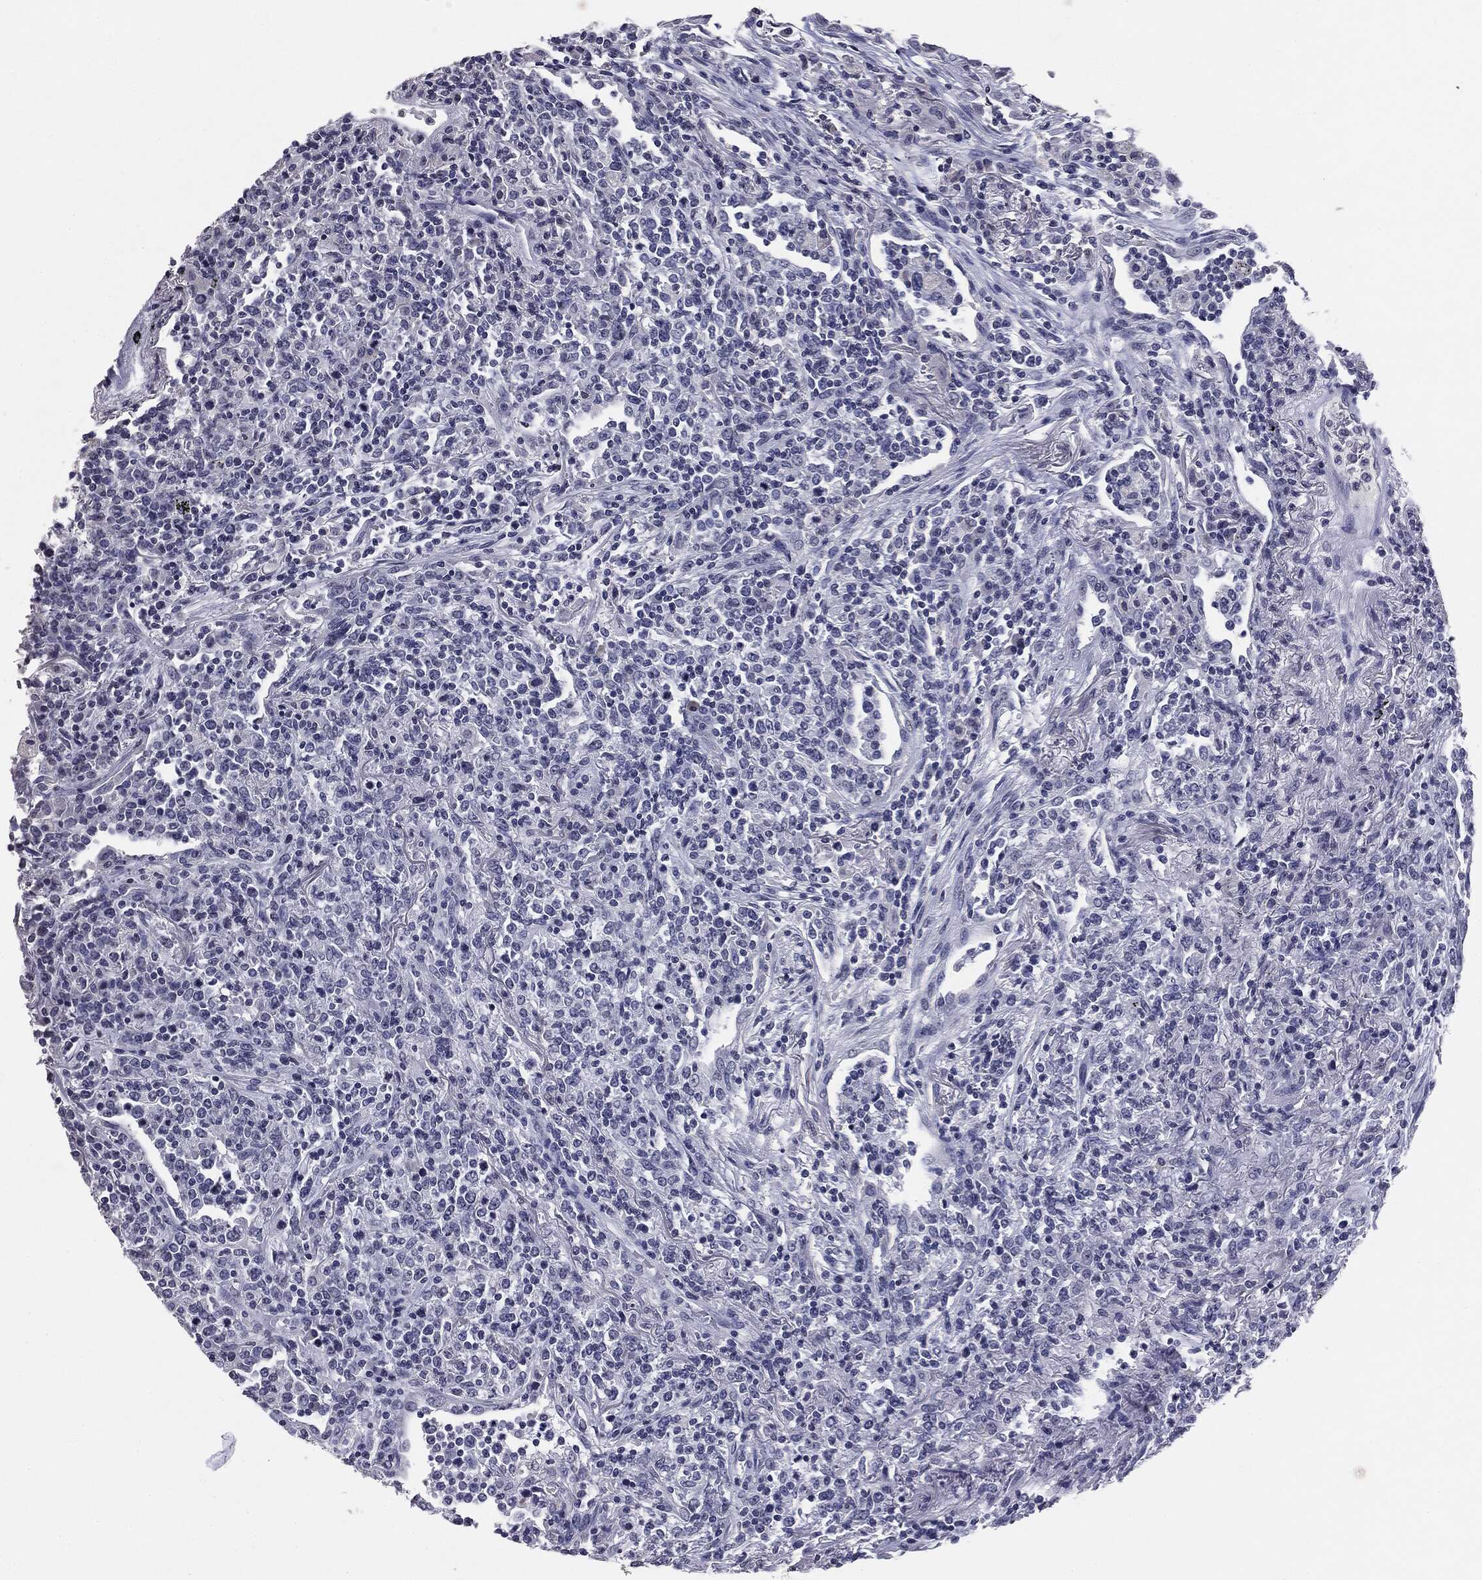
{"staining": {"intensity": "negative", "quantity": "none", "location": "none"}, "tissue": "lymphoma", "cell_type": "Tumor cells", "image_type": "cancer", "snomed": [{"axis": "morphology", "description": "Malignant lymphoma, non-Hodgkin's type, High grade"}, {"axis": "topography", "description": "Lung"}], "caption": "Protein analysis of high-grade malignant lymphoma, non-Hodgkin's type exhibits no significant positivity in tumor cells.", "gene": "SERPINB4", "patient": {"sex": "male", "age": 79}}